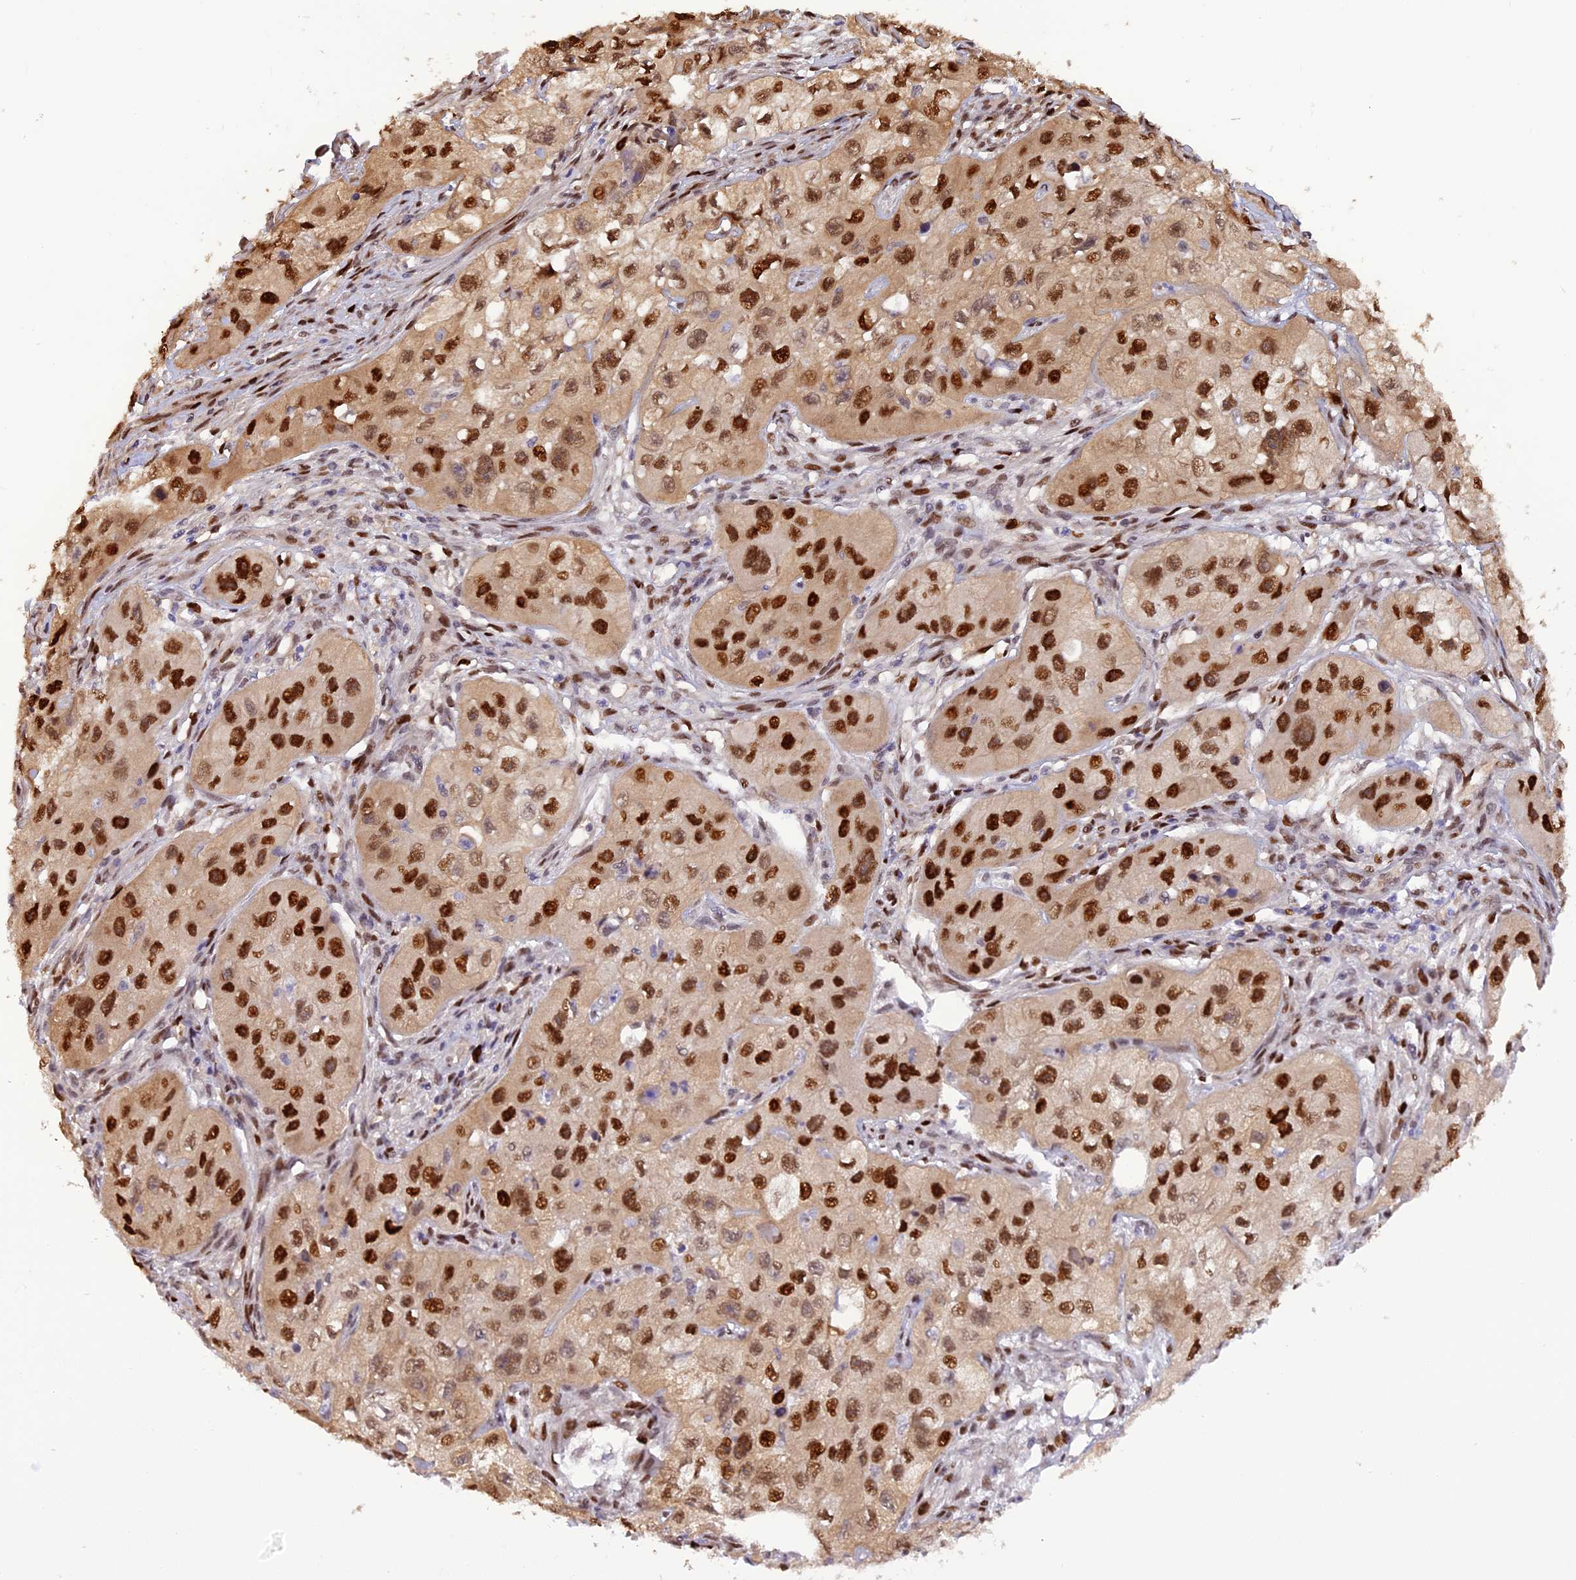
{"staining": {"intensity": "strong", "quantity": ">75%", "location": "cytoplasmic/membranous,nuclear"}, "tissue": "skin cancer", "cell_type": "Tumor cells", "image_type": "cancer", "snomed": [{"axis": "morphology", "description": "Squamous cell carcinoma, NOS"}, {"axis": "topography", "description": "Skin"}, {"axis": "topography", "description": "Subcutis"}], "caption": "An image of skin squamous cell carcinoma stained for a protein demonstrates strong cytoplasmic/membranous and nuclear brown staining in tumor cells.", "gene": "MICALL1", "patient": {"sex": "male", "age": 73}}